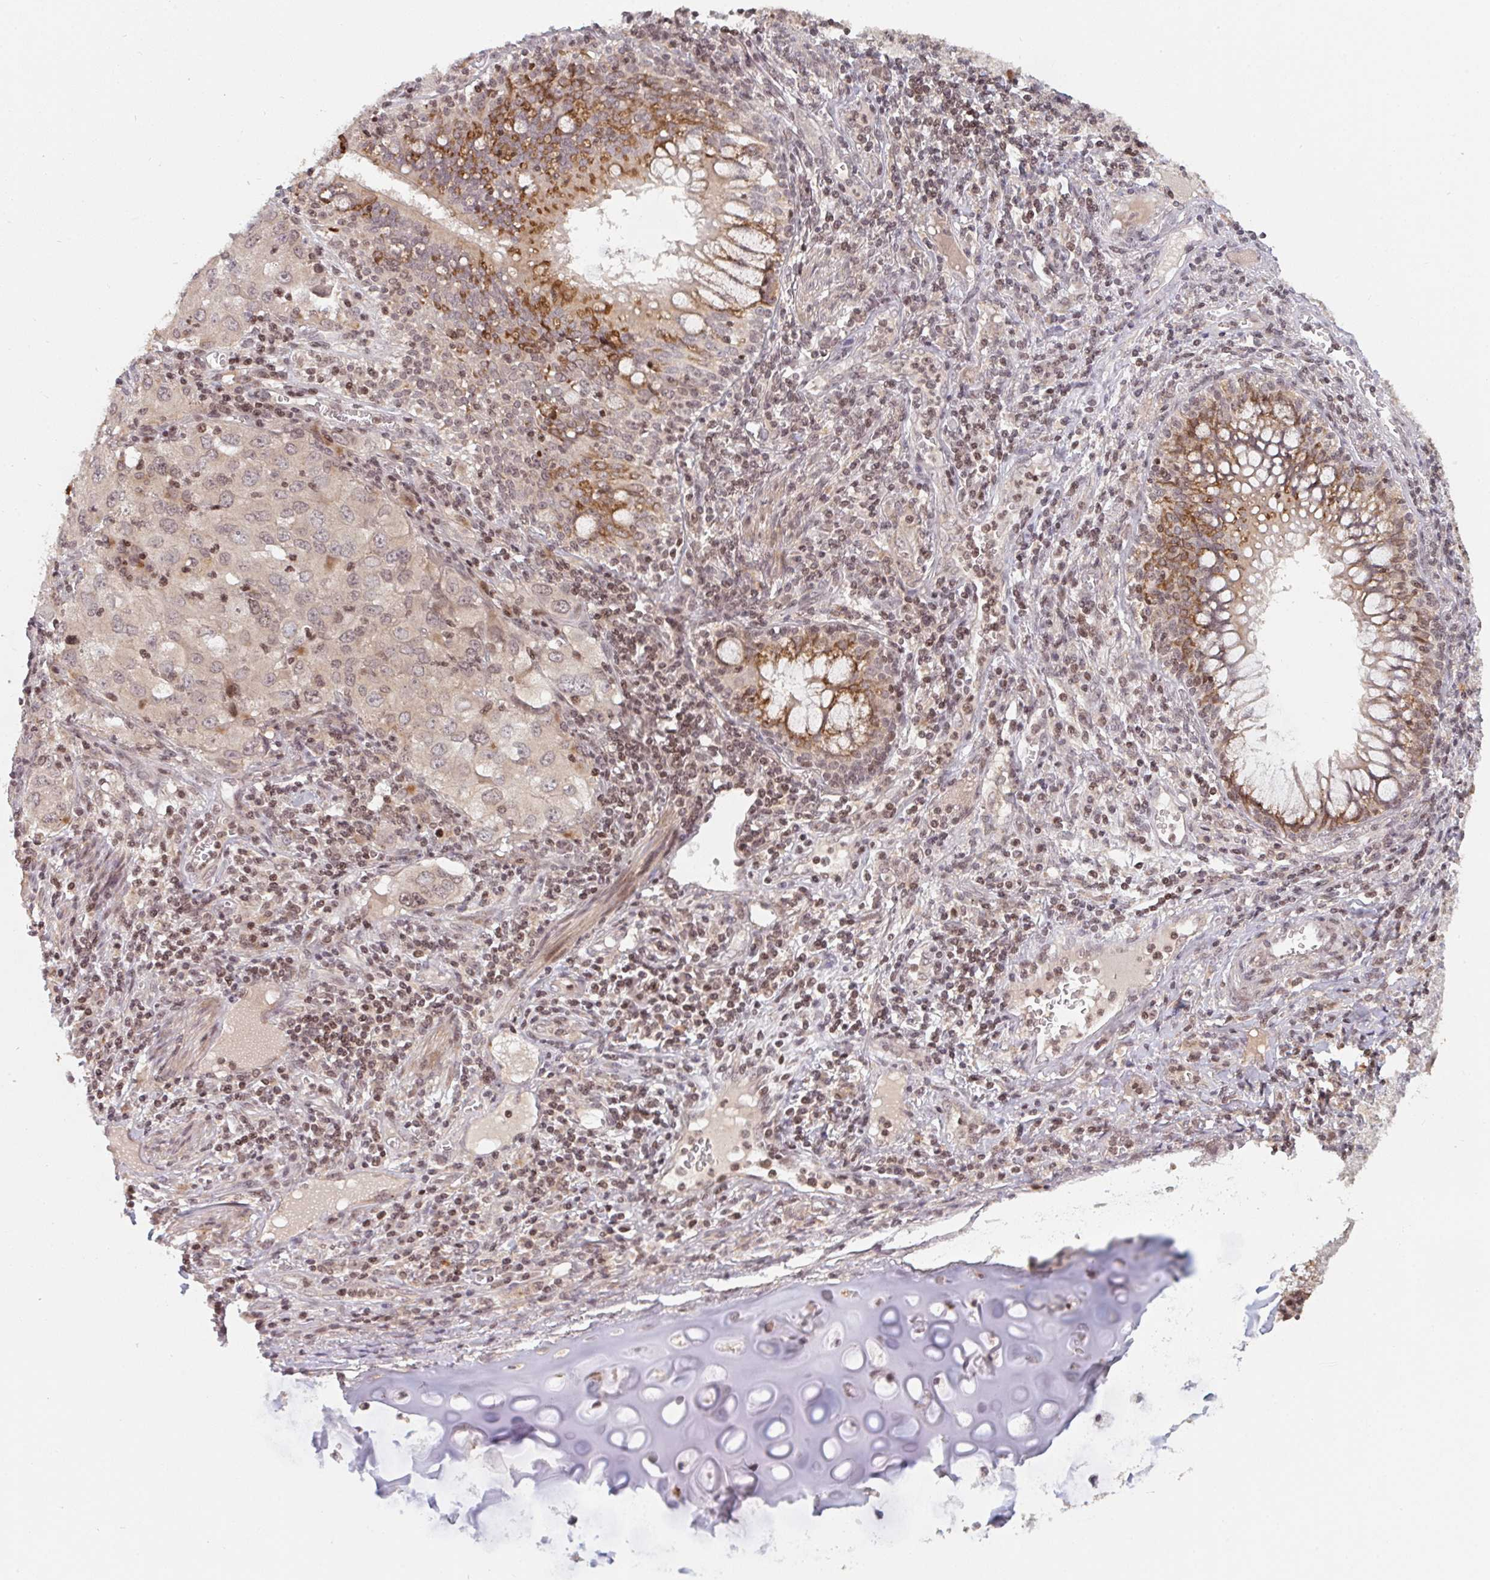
{"staining": {"intensity": "weak", "quantity": "25%-75%", "location": "nuclear"}, "tissue": "lung cancer", "cell_type": "Tumor cells", "image_type": "cancer", "snomed": [{"axis": "morphology", "description": "Adenocarcinoma, NOS"}, {"axis": "morphology", "description": "Adenocarcinoma, metastatic, NOS"}, {"axis": "topography", "description": "Lymph node"}, {"axis": "topography", "description": "Lung"}], "caption": "Protein analysis of lung adenocarcinoma tissue displays weak nuclear staining in approximately 25%-75% of tumor cells.", "gene": "DCST1", "patient": {"sex": "female", "age": 42}}